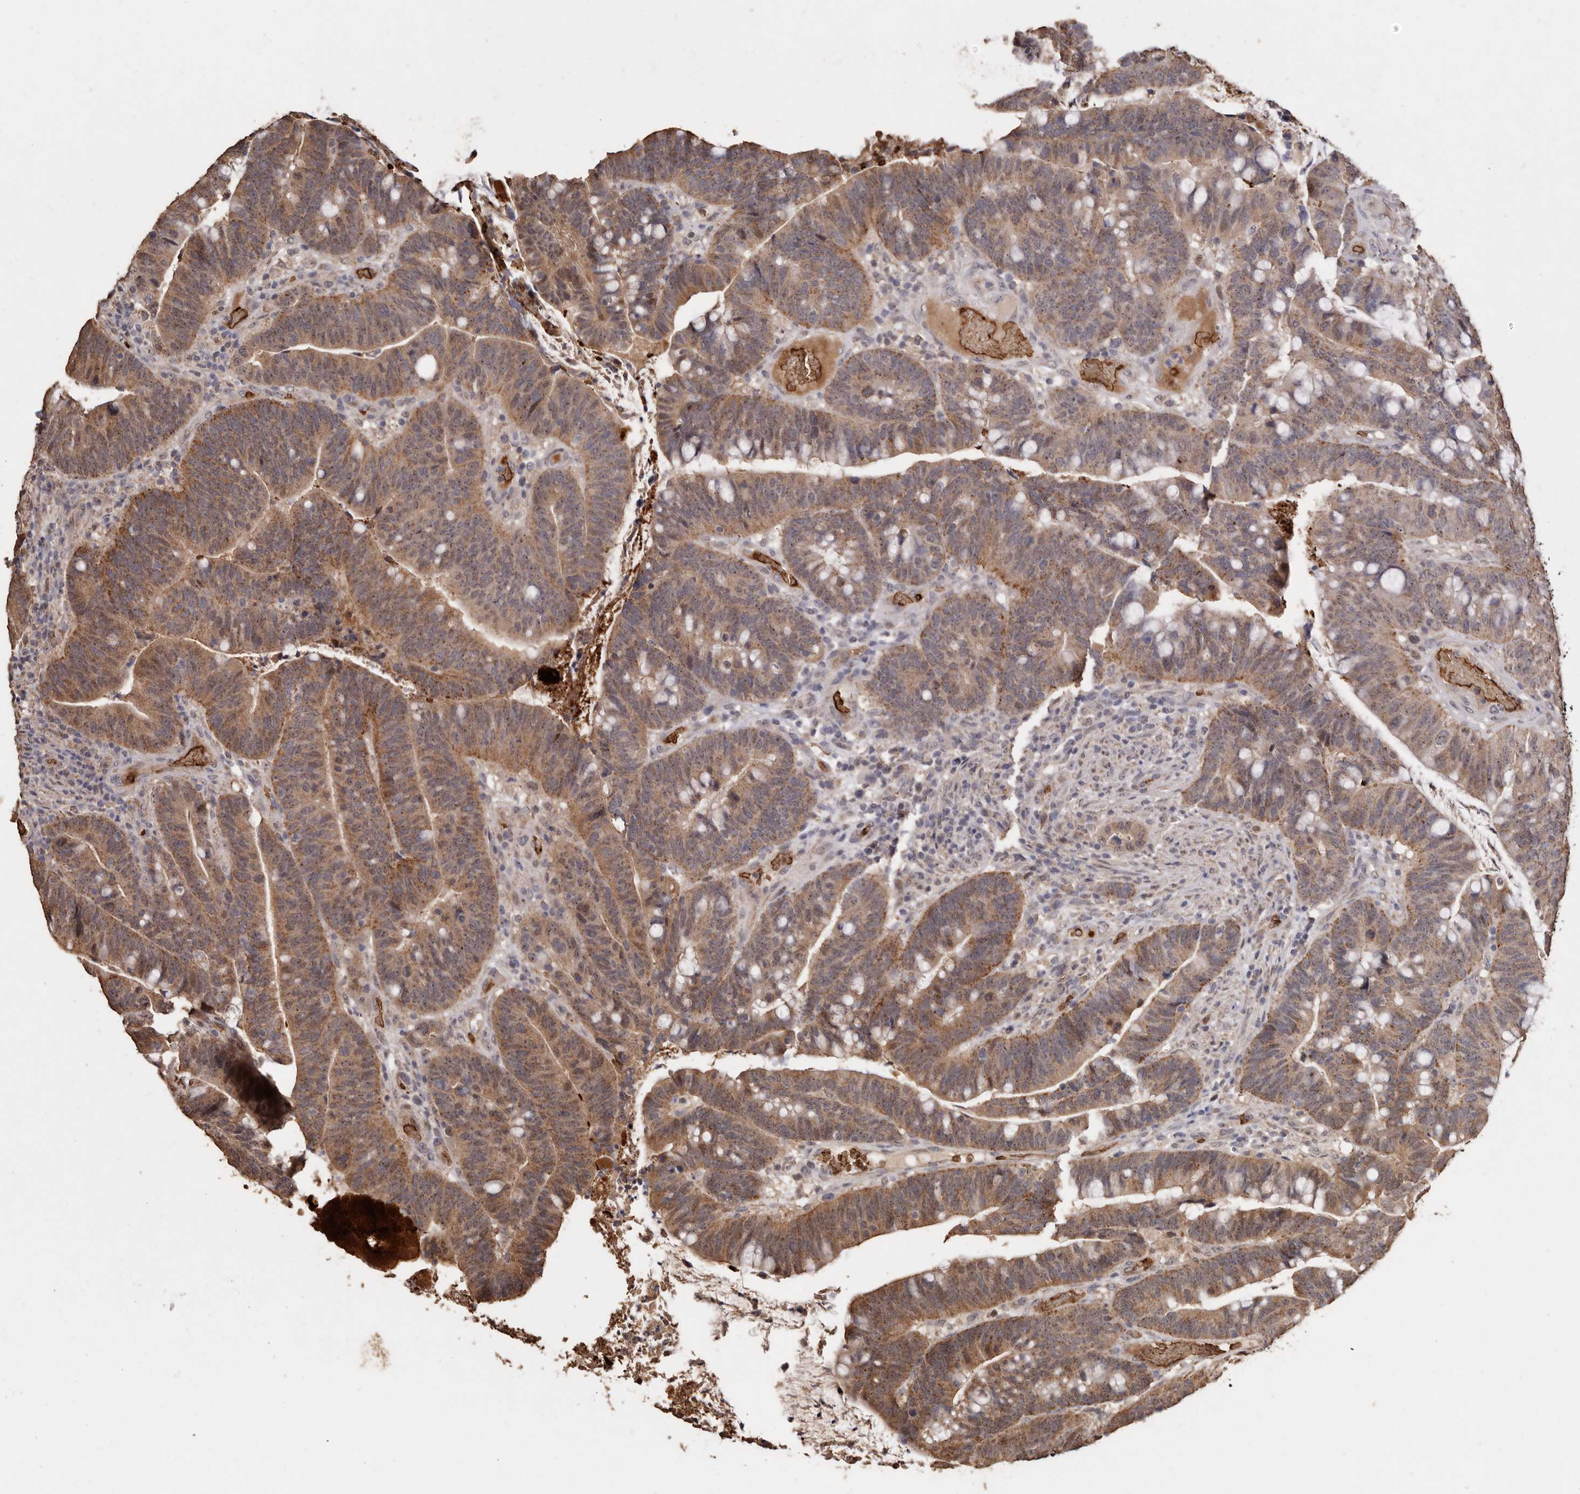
{"staining": {"intensity": "moderate", "quantity": ">75%", "location": "cytoplasmic/membranous"}, "tissue": "colorectal cancer", "cell_type": "Tumor cells", "image_type": "cancer", "snomed": [{"axis": "morphology", "description": "Adenocarcinoma, NOS"}, {"axis": "topography", "description": "Colon"}], "caption": "Immunohistochemistry of colorectal cancer (adenocarcinoma) demonstrates medium levels of moderate cytoplasmic/membranous expression in about >75% of tumor cells. Nuclei are stained in blue.", "gene": "GRAMD2A", "patient": {"sex": "female", "age": 66}}